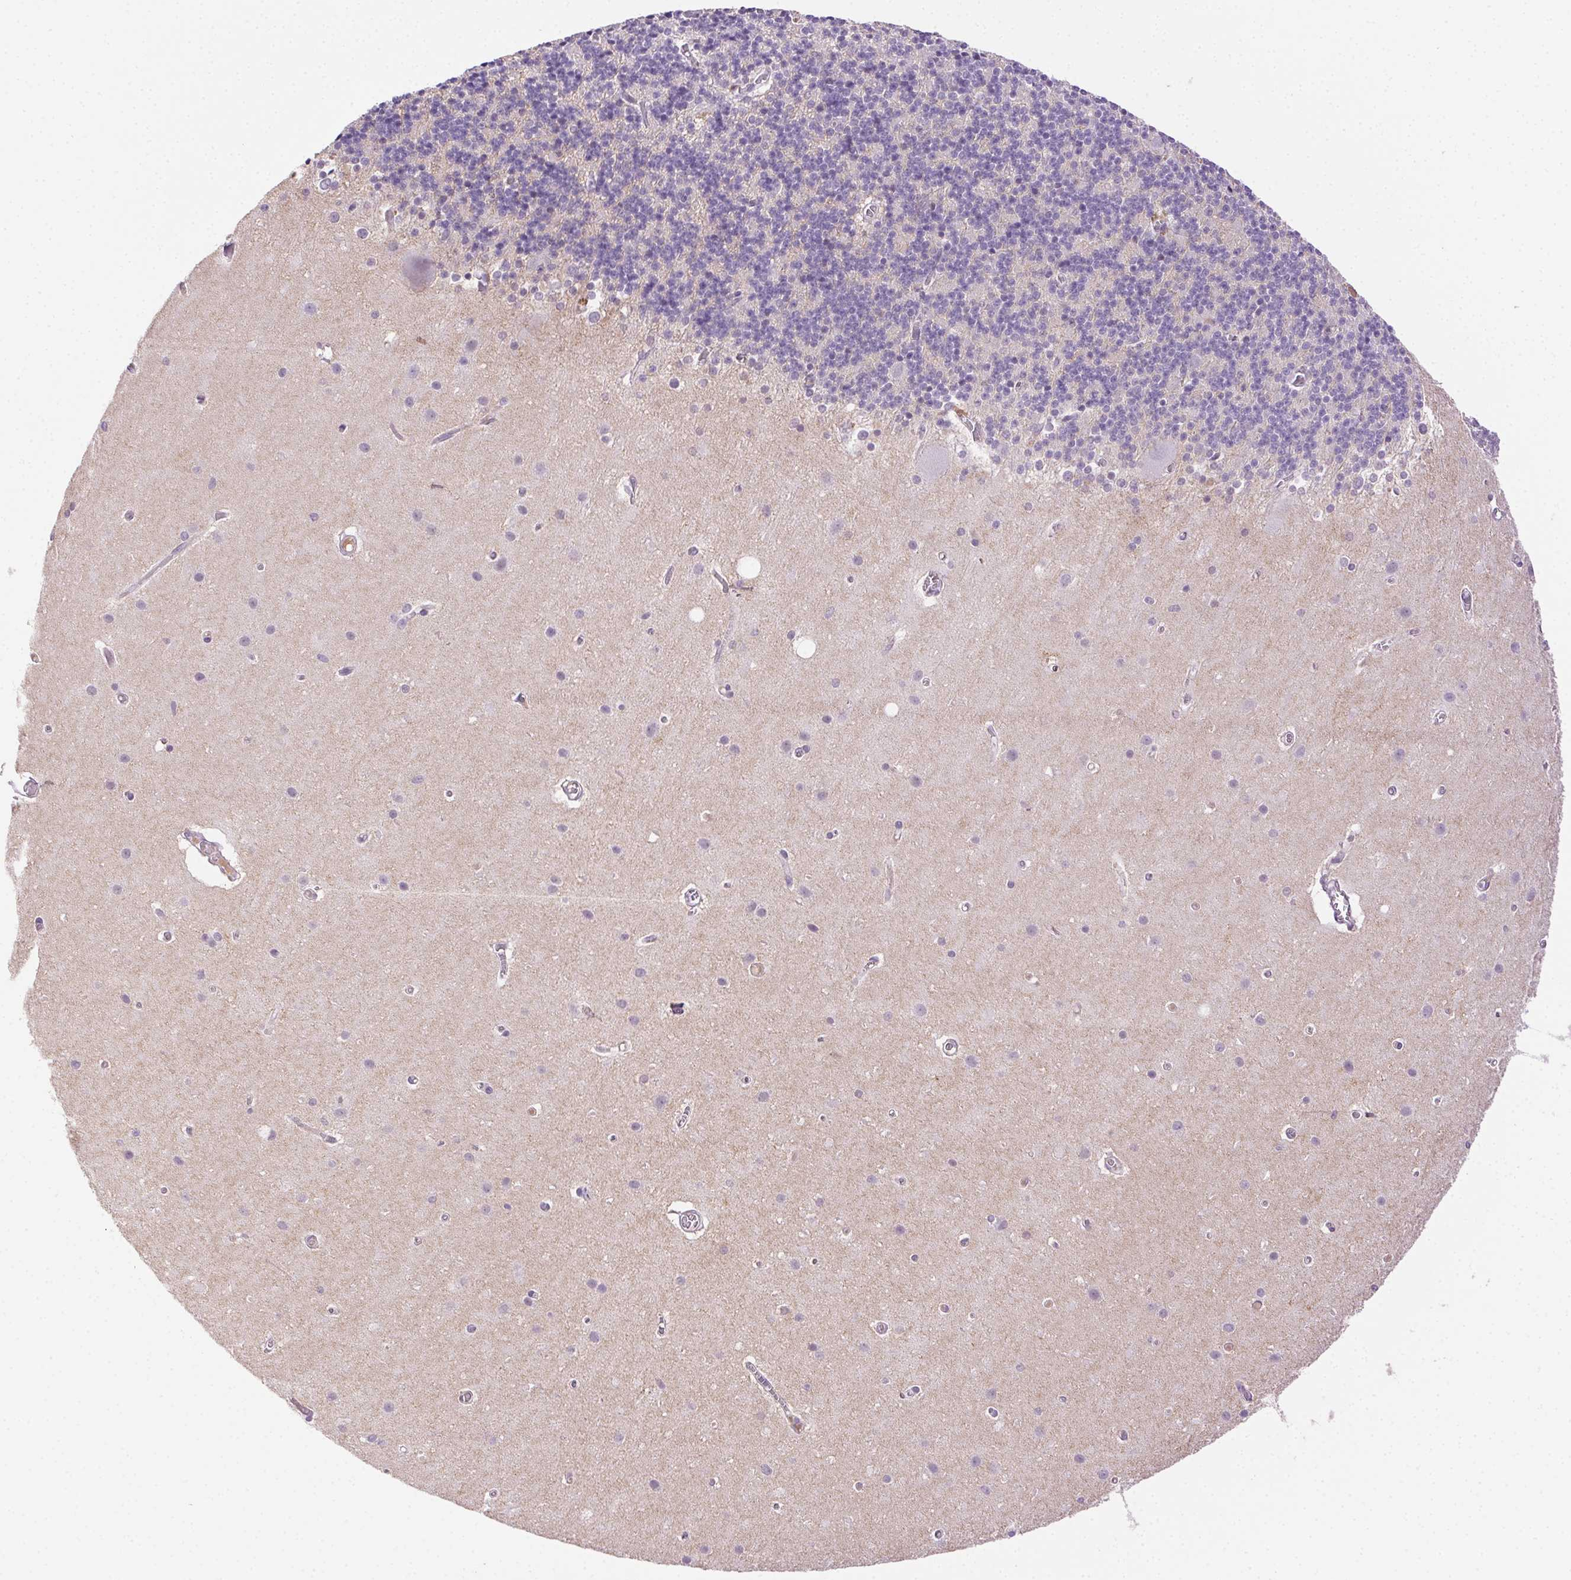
{"staining": {"intensity": "negative", "quantity": "none", "location": "none"}, "tissue": "cerebellum", "cell_type": "Cells in granular layer", "image_type": "normal", "snomed": [{"axis": "morphology", "description": "Normal tissue, NOS"}, {"axis": "topography", "description": "Cerebellum"}], "caption": "High power microscopy photomicrograph of an immunohistochemistry (IHC) micrograph of normal cerebellum, revealing no significant positivity in cells in granular layer.", "gene": "CLDN10", "patient": {"sex": "male", "age": 70}}